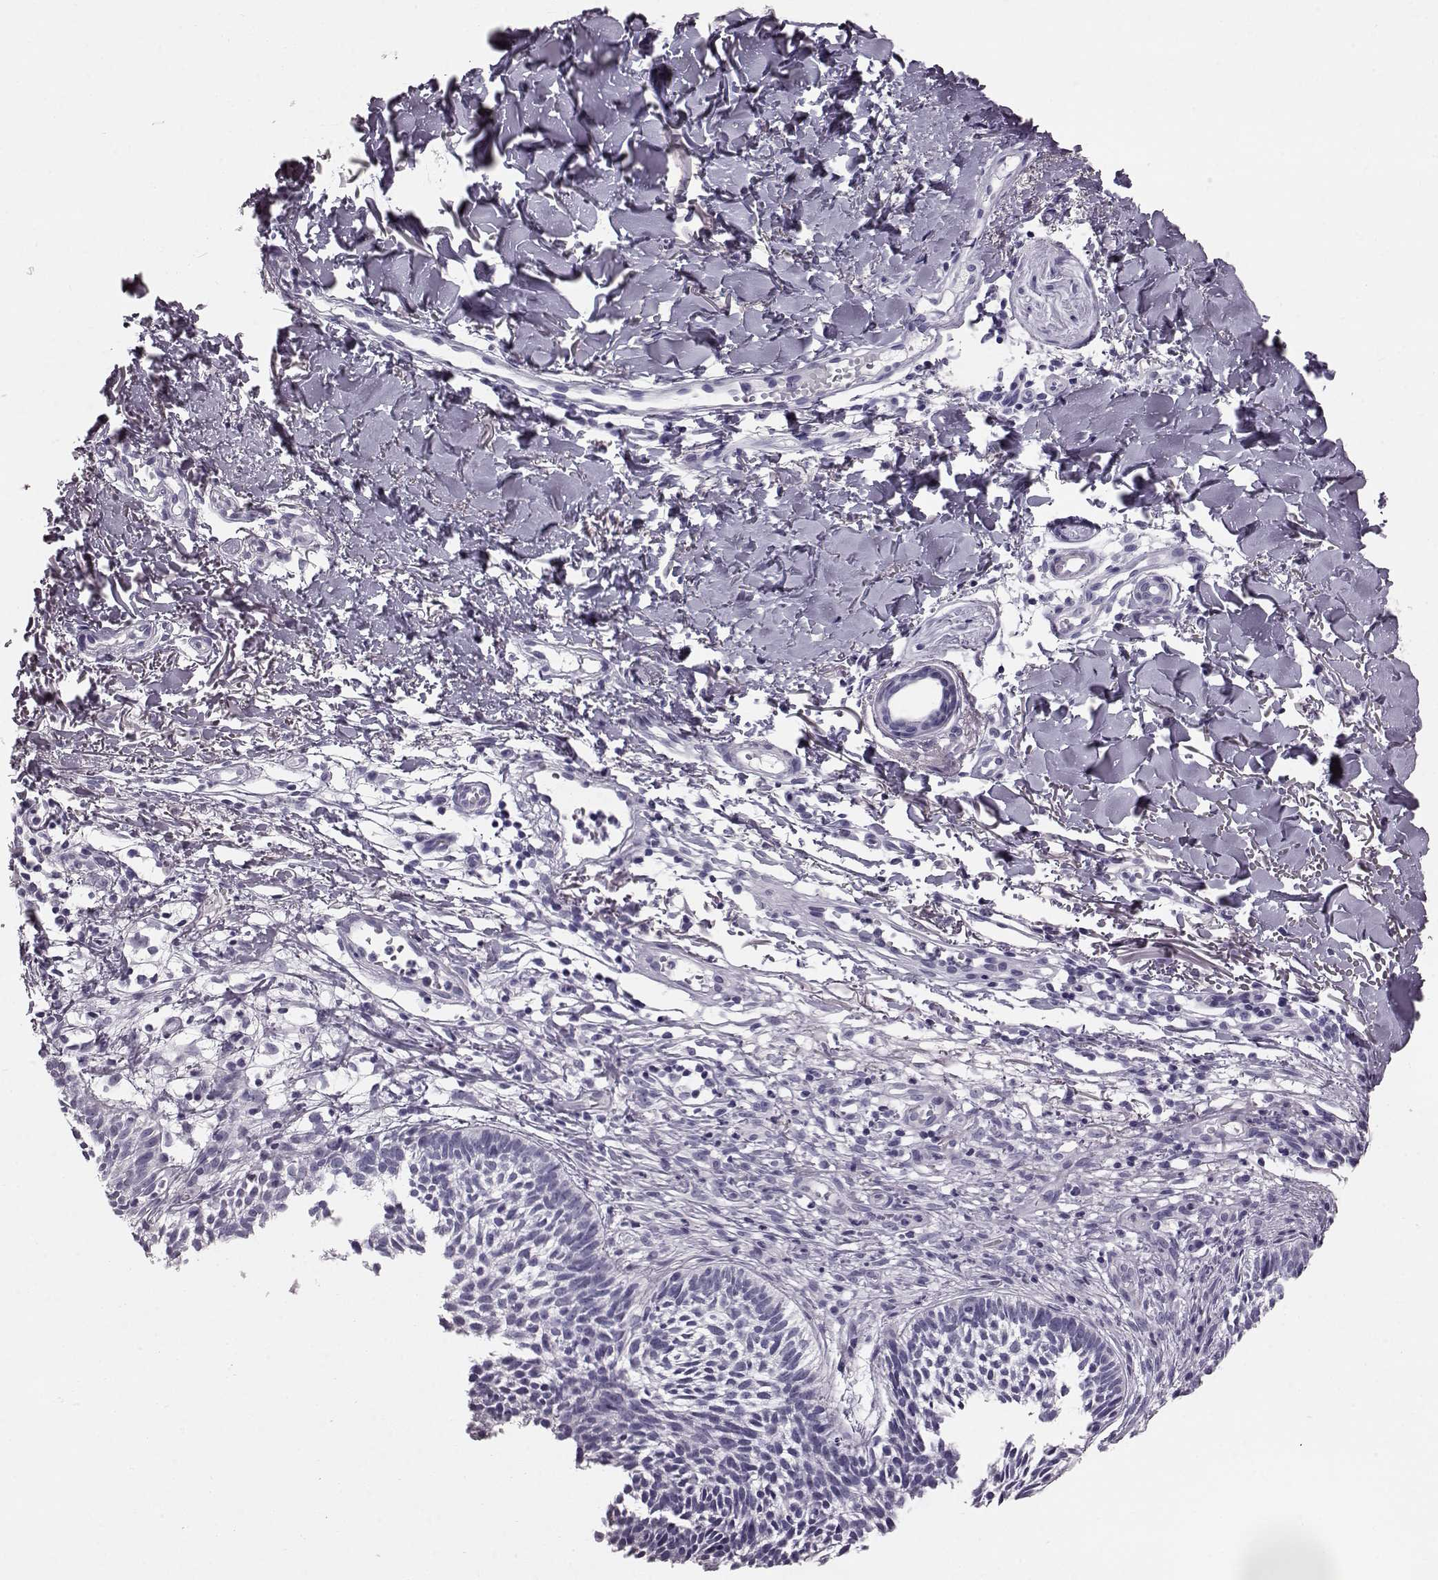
{"staining": {"intensity": "negative", "quantity": "none", "location": "none"}, "tissue": "skin cancer", "cell_type": "Tumor cells", "image_type": "cancer", "snomed": [{"axis": "morphology", "description": "Basal cell carcinoma"}, {"axis": "topography", "description": "Skin"}], "caption": "DAB (3,3'-diaminobenzidine) immunohistochemical staining of human basal cell carcinoma (skin) demonstrates no significant expression in tumor cells.", "gene": "TCHHL1", "patient": {"sex": "male", "age": 78}}